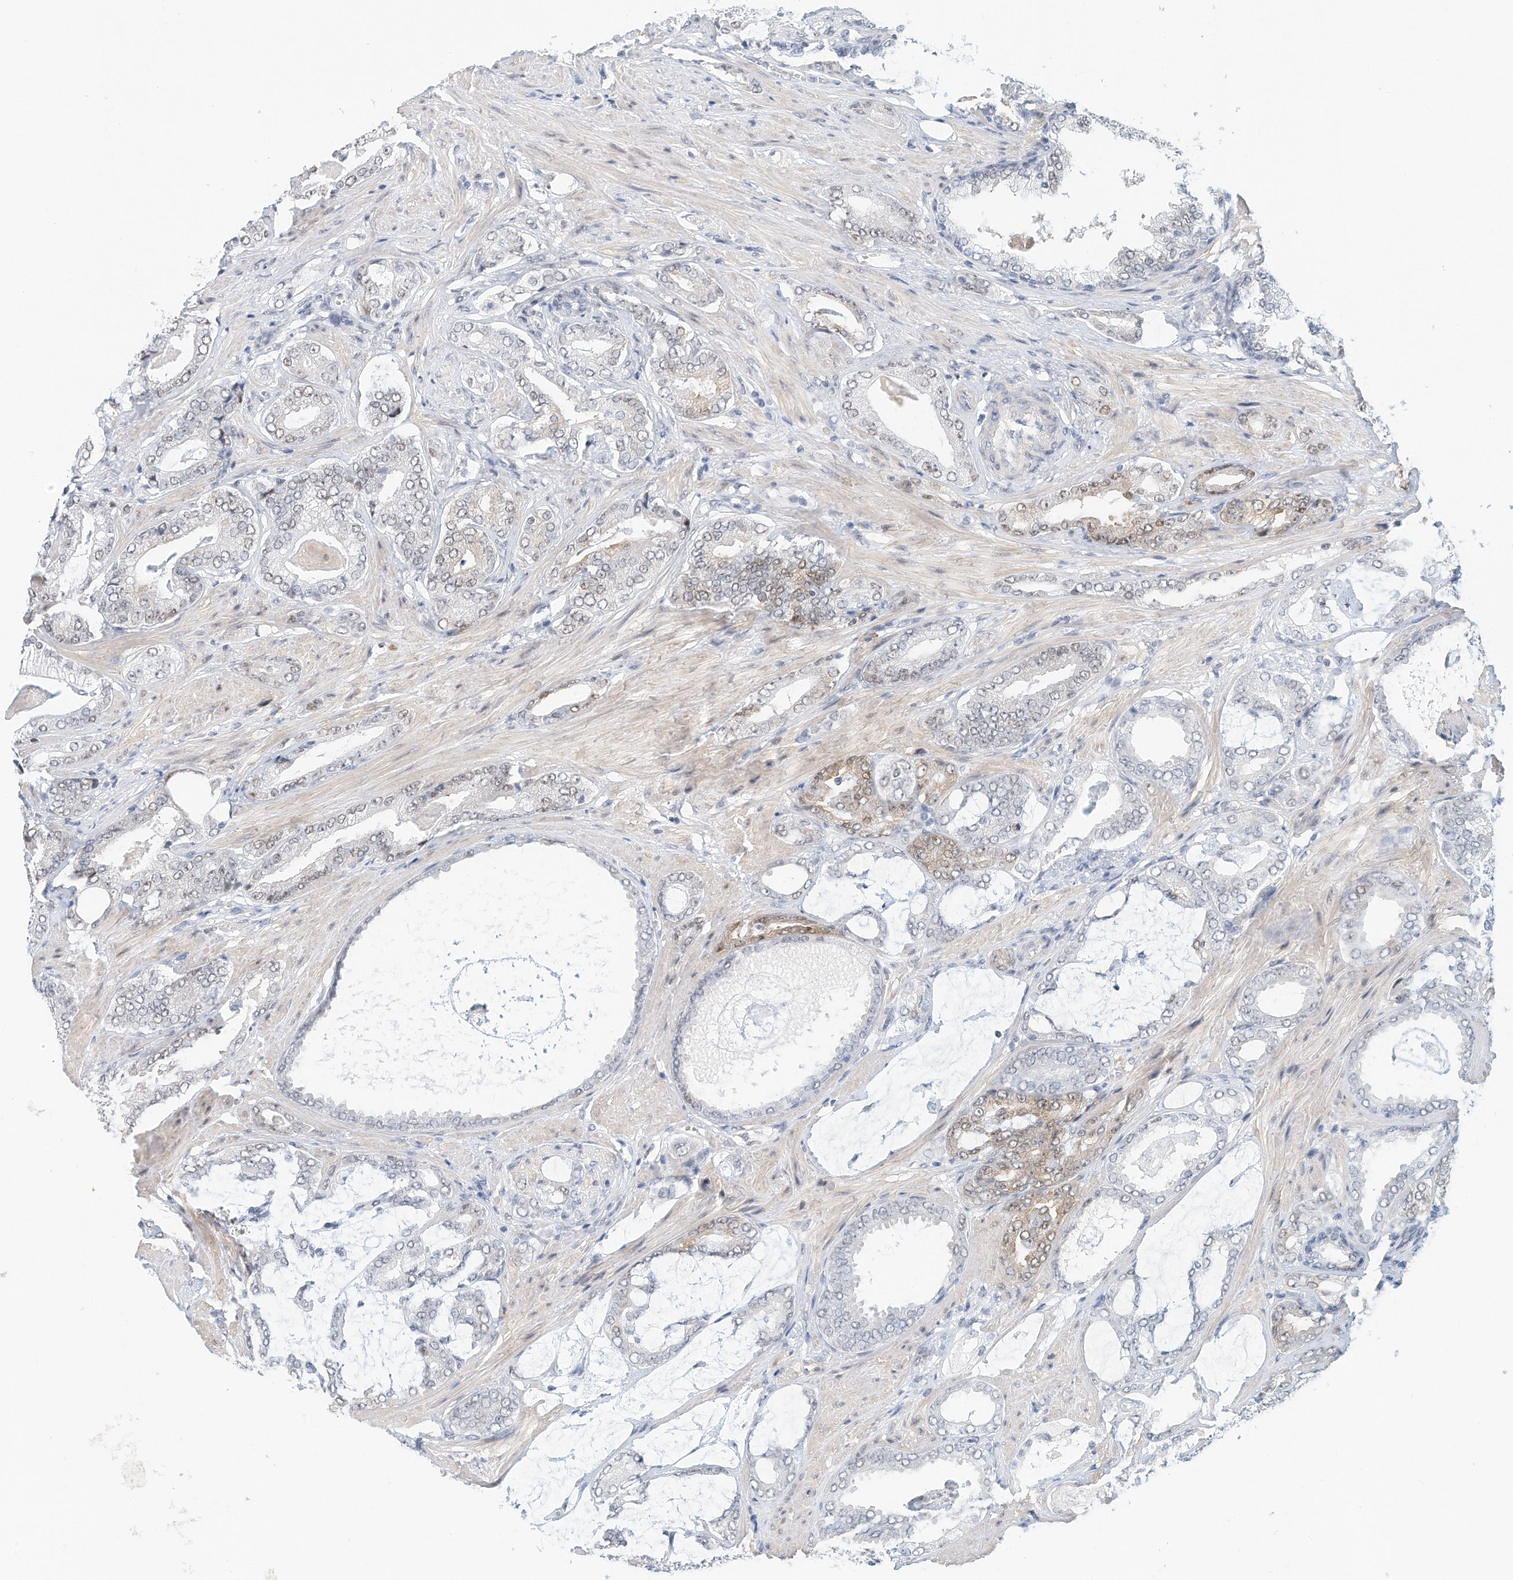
{"staining": {"intensity": "weak", "quantity": "<25%", "location": "cytoplasmic/membranous"}, "tissue": "prostate cancer", "cell_type": "Tumor cells", "image_type": "cancer", "snomed": [{"axis": "morphology", "description": "Adenocarcinoma, Low grade"}, {"axis": "topography", "description": "Prostate"}], "caption": "Histopathology image shows no significant protein positivity in tumor cells of prostate cancer. (Stains: DAB immunohistochemistry (IHC) with hematoxylin counter stain, Microscopy: brightfield microscopy at high magnification).", "gene": "ARHGAP28", "patient": {"sex": "male", "age": 71}}